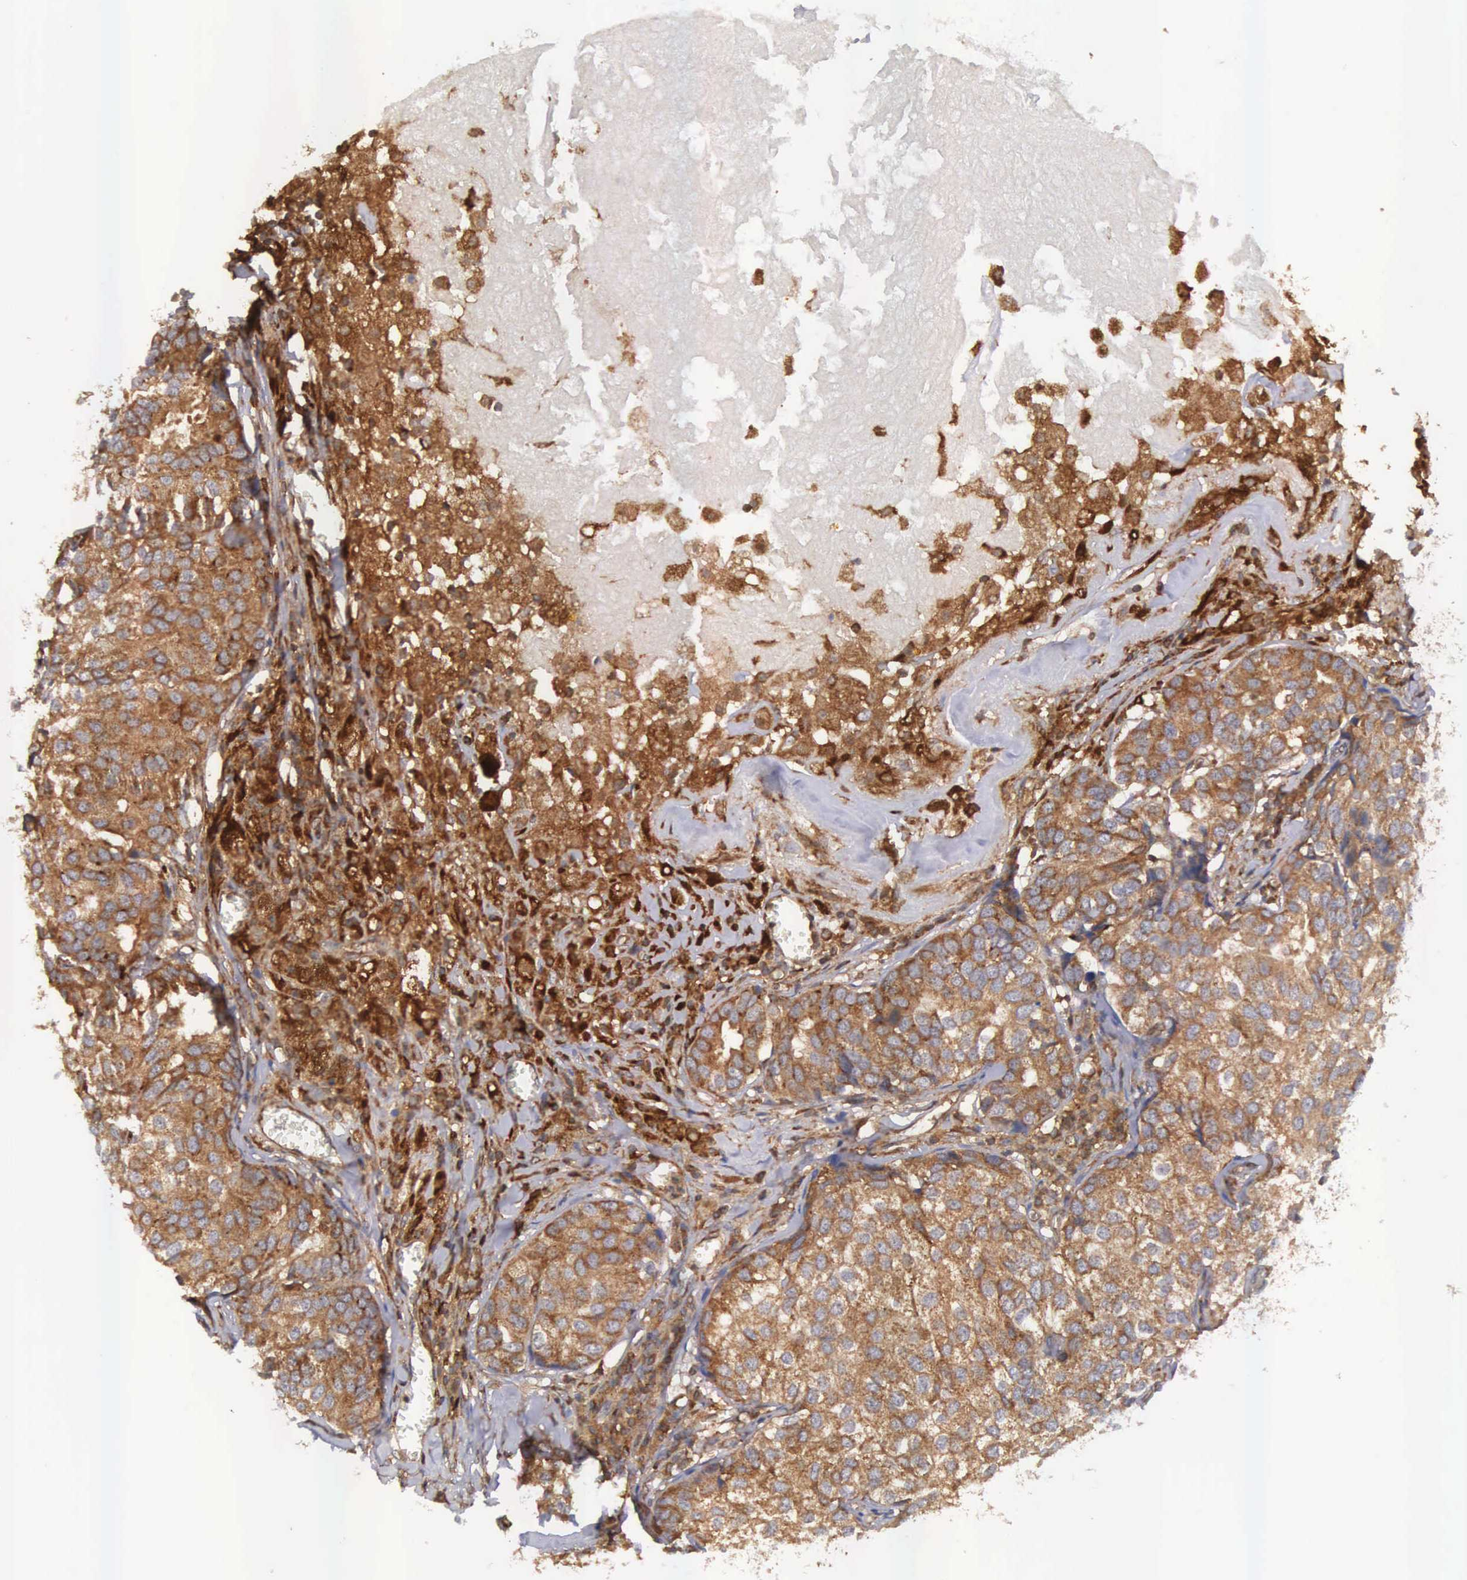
{"staining": {"intensity": "moderate", "quantity": ">75%", "location": "cytoplasmic/membranous"}, "tissue": "breast cancer", "cell_type": "Tumor cells", "image_type": "cancer", "snomed": [{"axis": "morphology", "description": "Duct carcinoma"}, {"axis": "topography", "description": "Breast"}], "caption": "Human breast cancer stained with a protein marker displays moderate staining in tumor cells.", "gene": "DHRS1", "patient": {"sex": "female", "age": 68}}